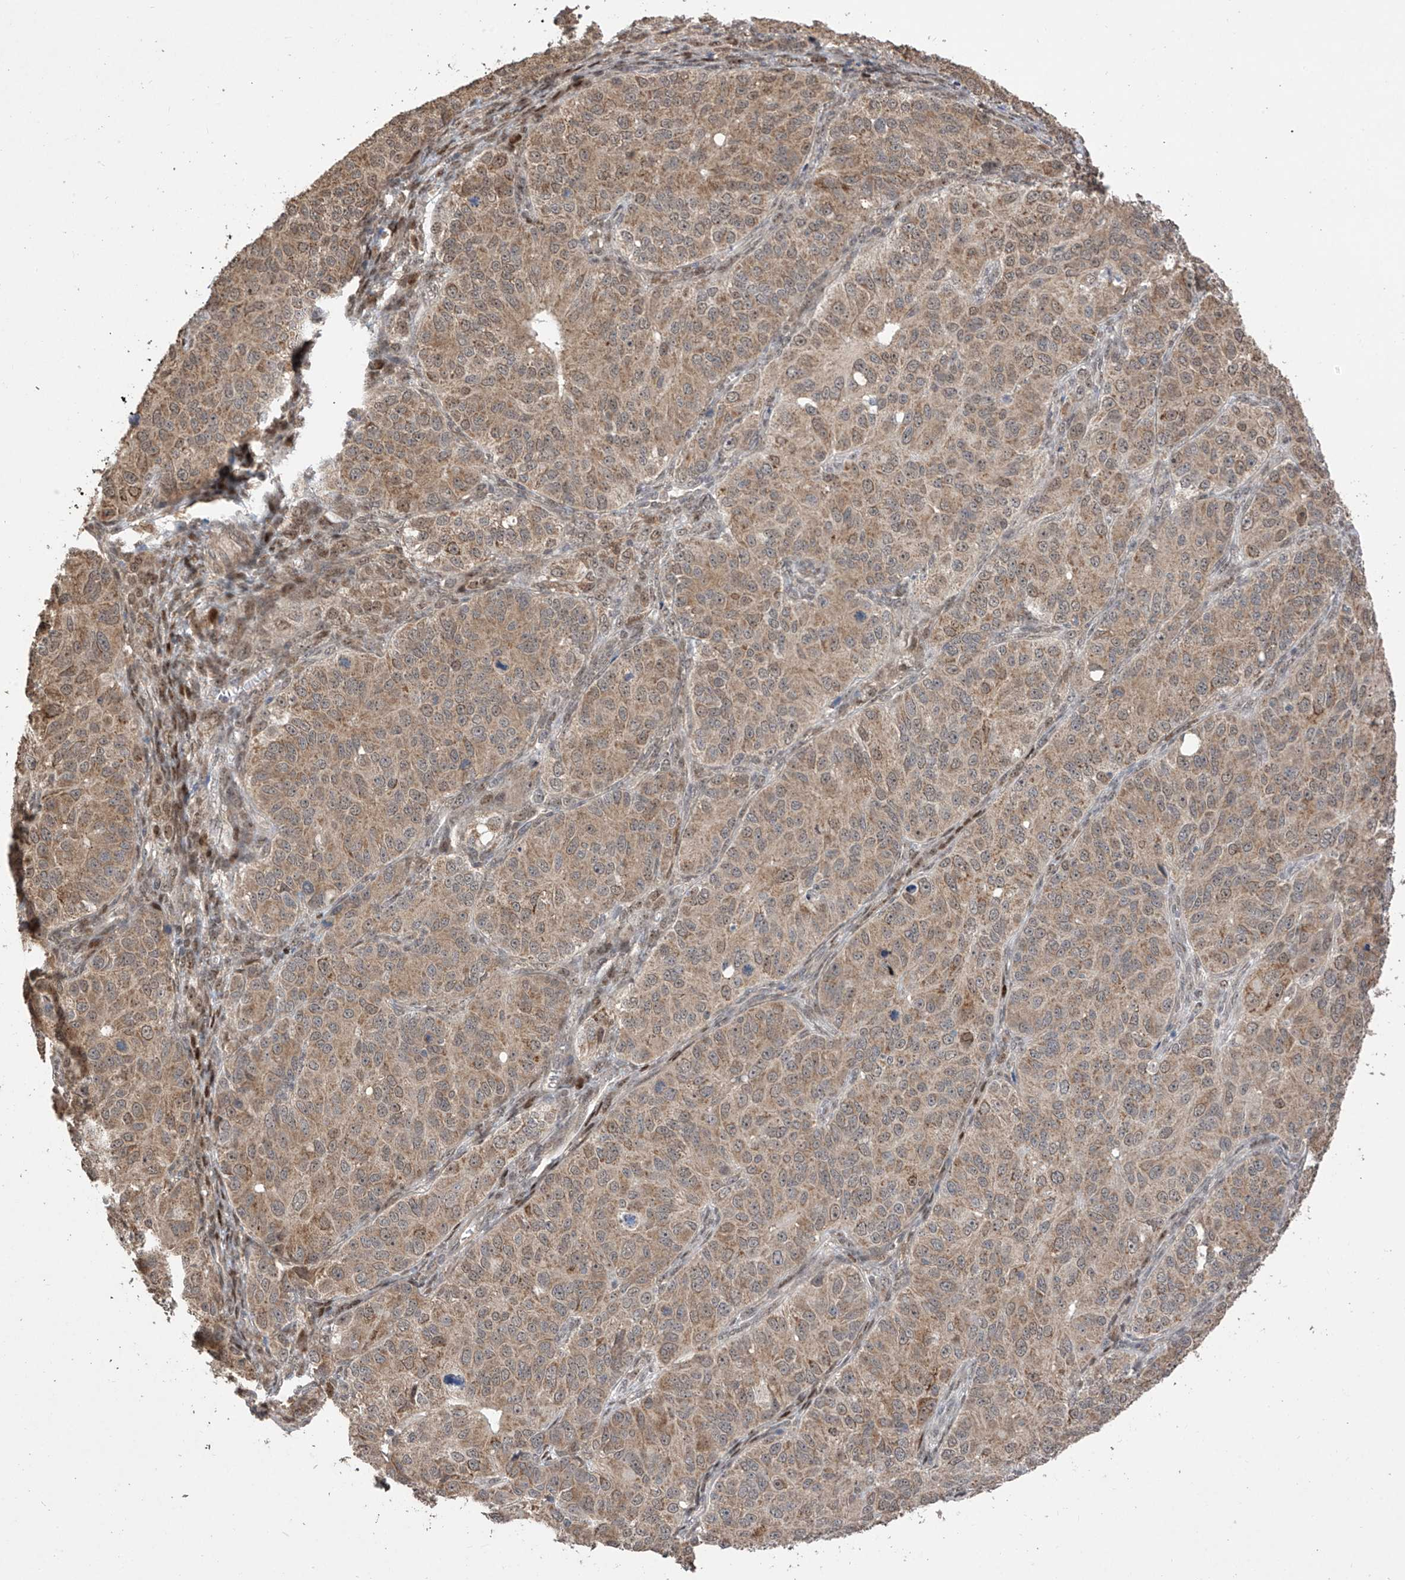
{"staining": {"intensity": "moderate", "quantity": ">75%", "location": "cytoplasmic/membranous,nuclear"}, "tissue": "ovarian cancer", "cell_type": "Tumor cells", "image_type": "cancer", "snomed": [{"axis": "morphology", "description": "Carcinoma, endometroid"}, {"axis": "topography", "description": "Ovary"}], "caption": "High-magnification brightfield microscopy of ovarian cancer (endometroid carcinoma) stained with DAB (3,3'-diaminobenzidine) (brown) and counterstained with hematoxylin (blue). tumor cells exhibit moderate cytoplasmic/membranous and nuclear expression is seen in about>75% of cells.", "gene": "LATS1", "patient": {"sex": "female", "age": 51}}